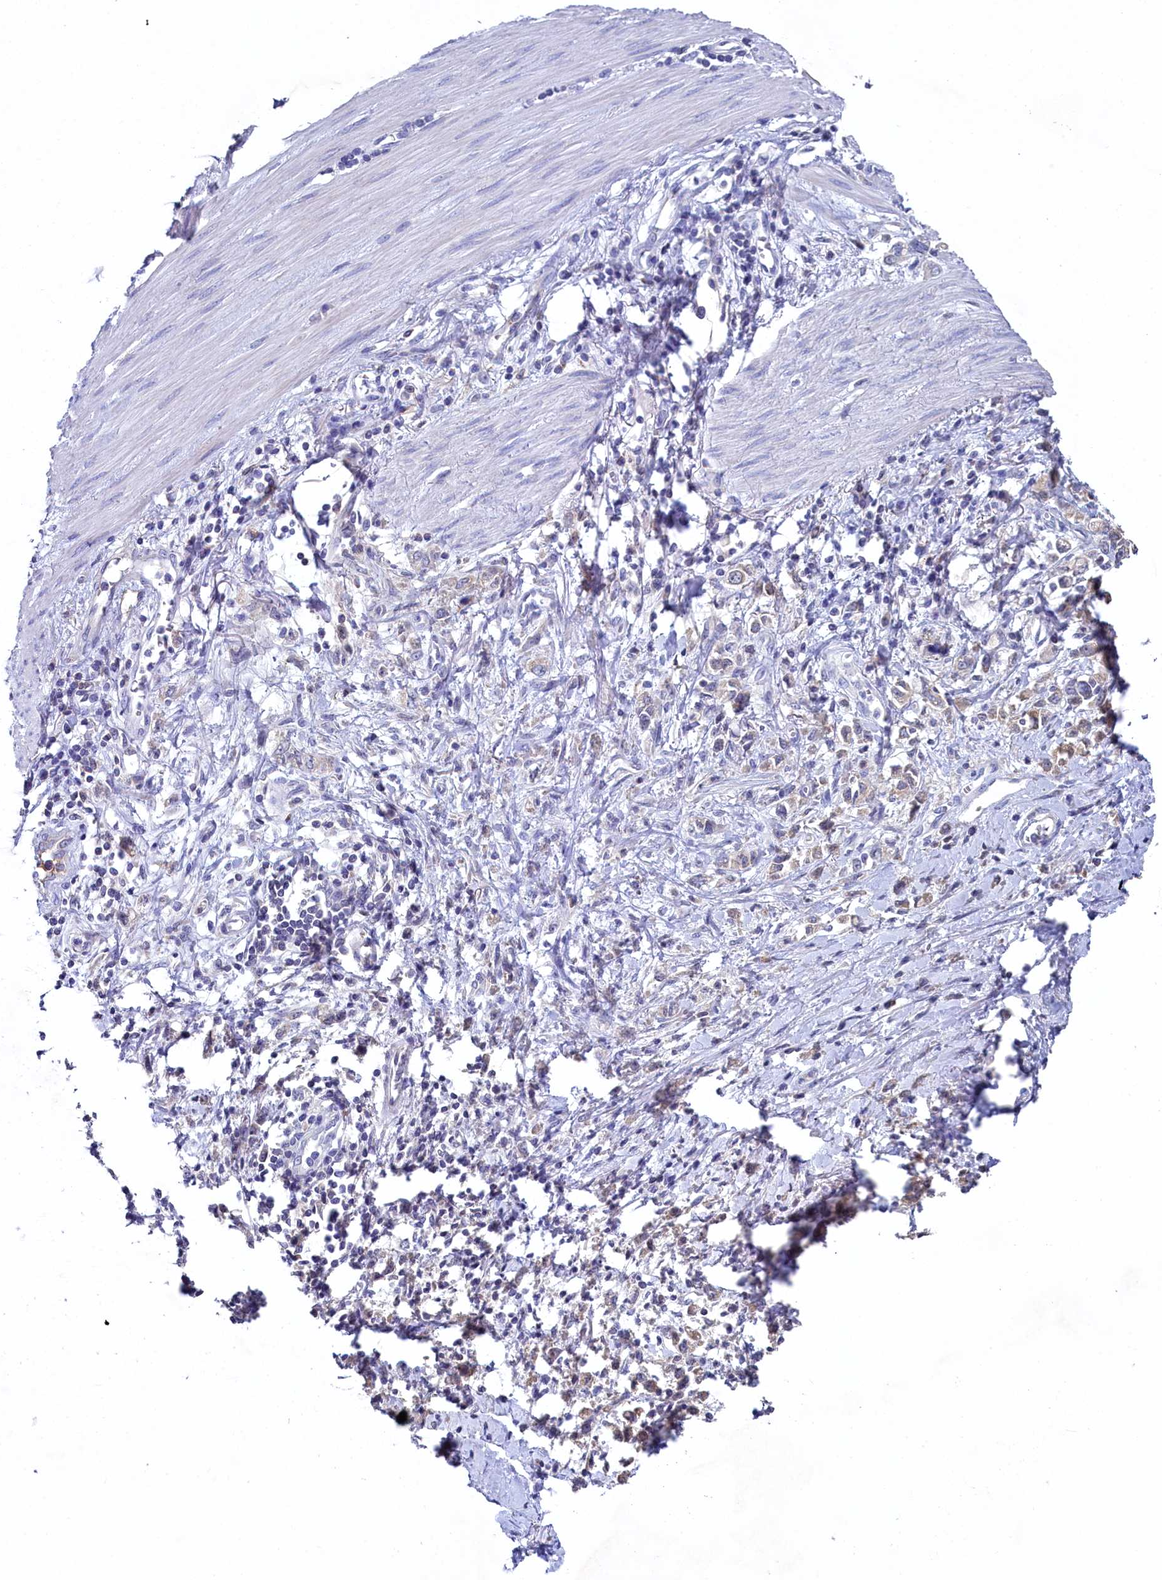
{"staining": {"intensity": "weak", "quantity": "<25%", "location": "cytoplasmic/membranous"}, "tissue": "stomach cancer", "cell_type": "Tumor cells", "image_type": "cancer", "snomed": [{"axis": "morphology", "description": "Adenocarcinoma, NOS"}, {"axis": "topography", "description": "Stomach"}], "caption": "An IHC micrograph of stomach adenocarcinoma is shown. There is no staining in tumor cells of stomach adenocarcinoma.", "gene": "SPINK9", "patient": {"sex": "female", "age": 76}}